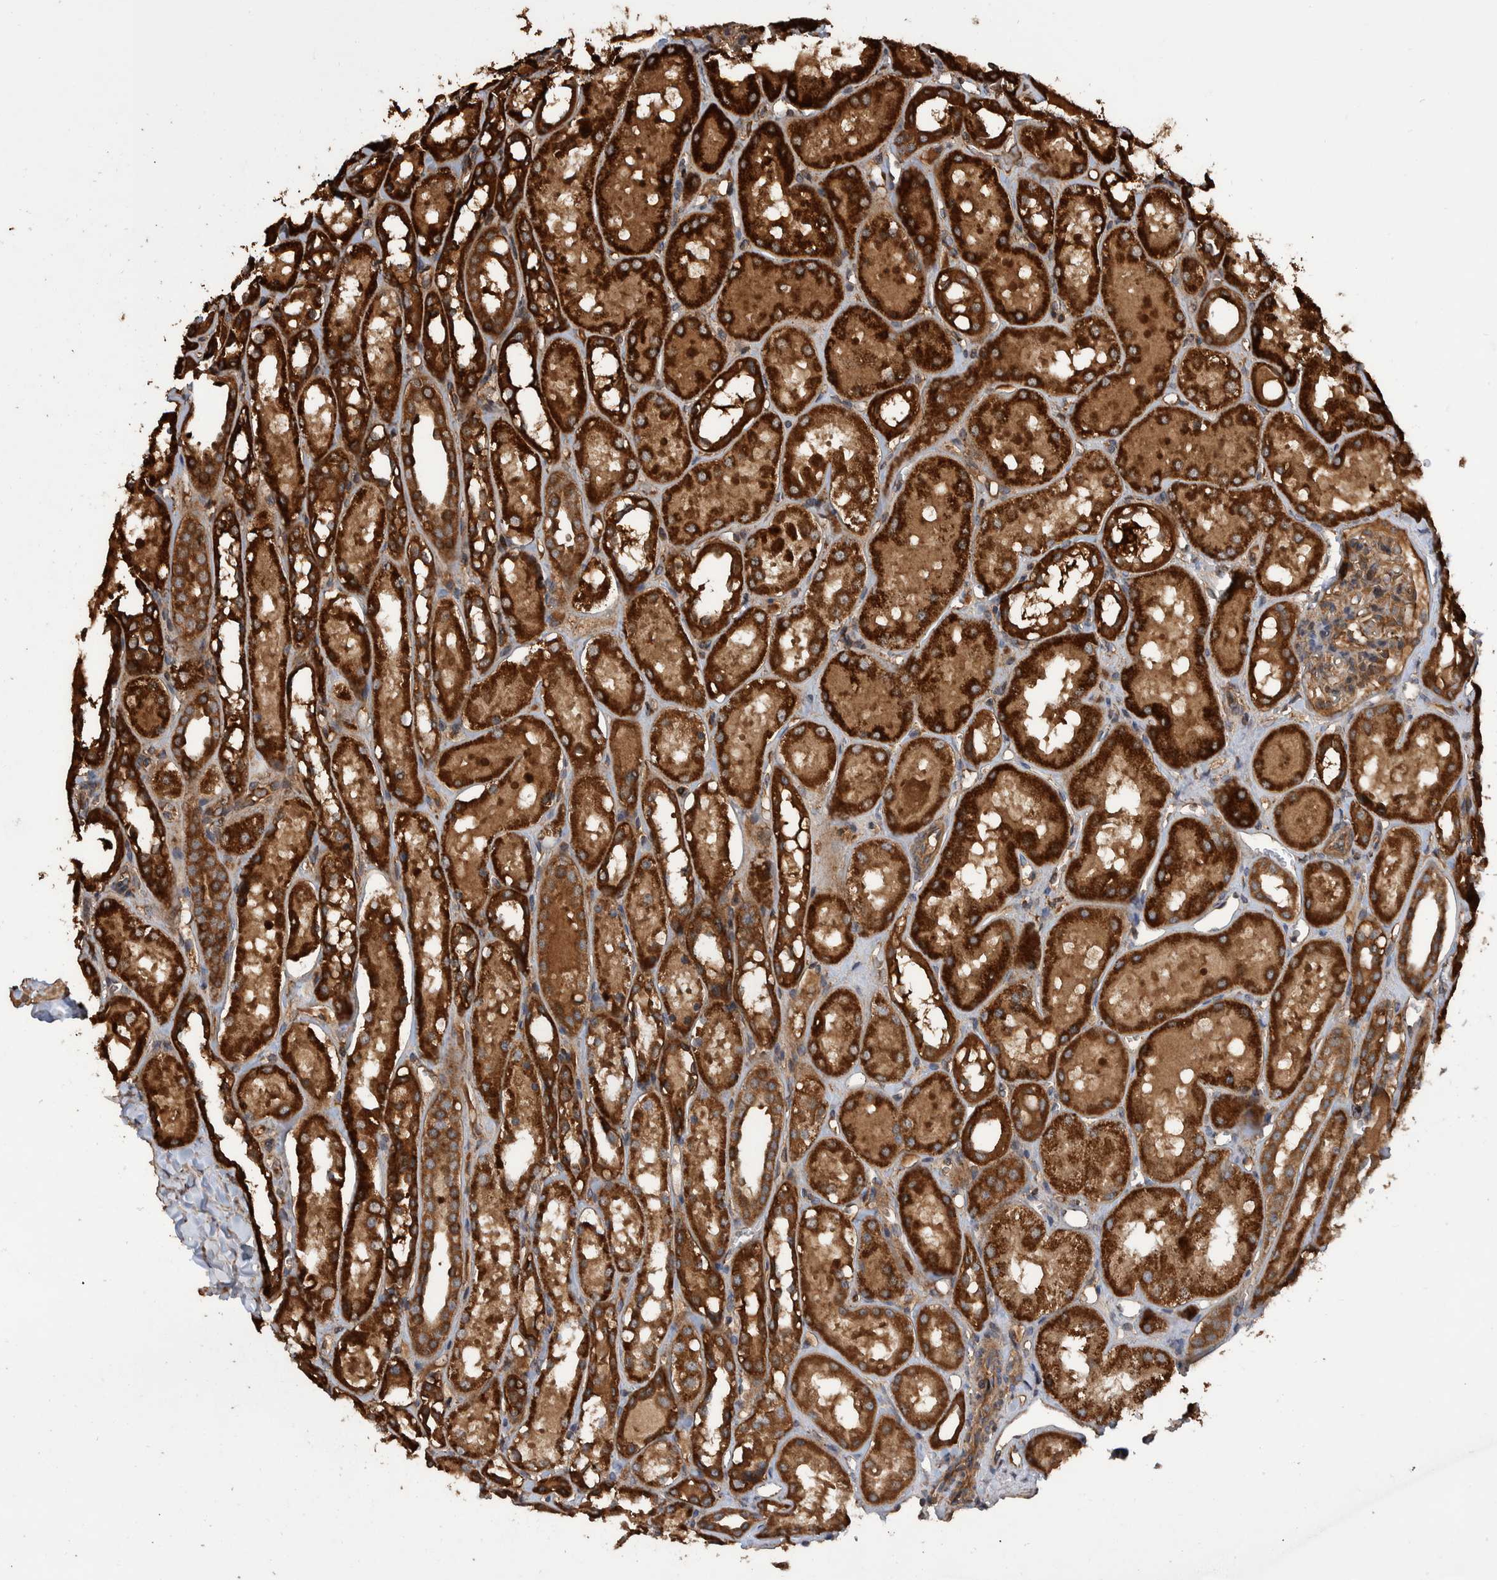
{"staining": {"intensity": "moderate", "quantity": ">75%", "location": "cytoplasmic/membranous"}, "tissue": "kidney", "cell_type": "Cells in glomeruli", "image_type": "normal", "snomed": [{"axis": "morphology", "description": "Normal tissue, NOS"}, {"axis": "topography", "description": "Kidney"}, {"axis": "topography", "description": "Urinary bladder"}], "caption": "Kidney stained for a protein demonstrates moderate cytoplasmic/membranous positivity in cells in glomeruli.", "gene": "VBP1", "patient": {"sex": "male", "age": 16}}